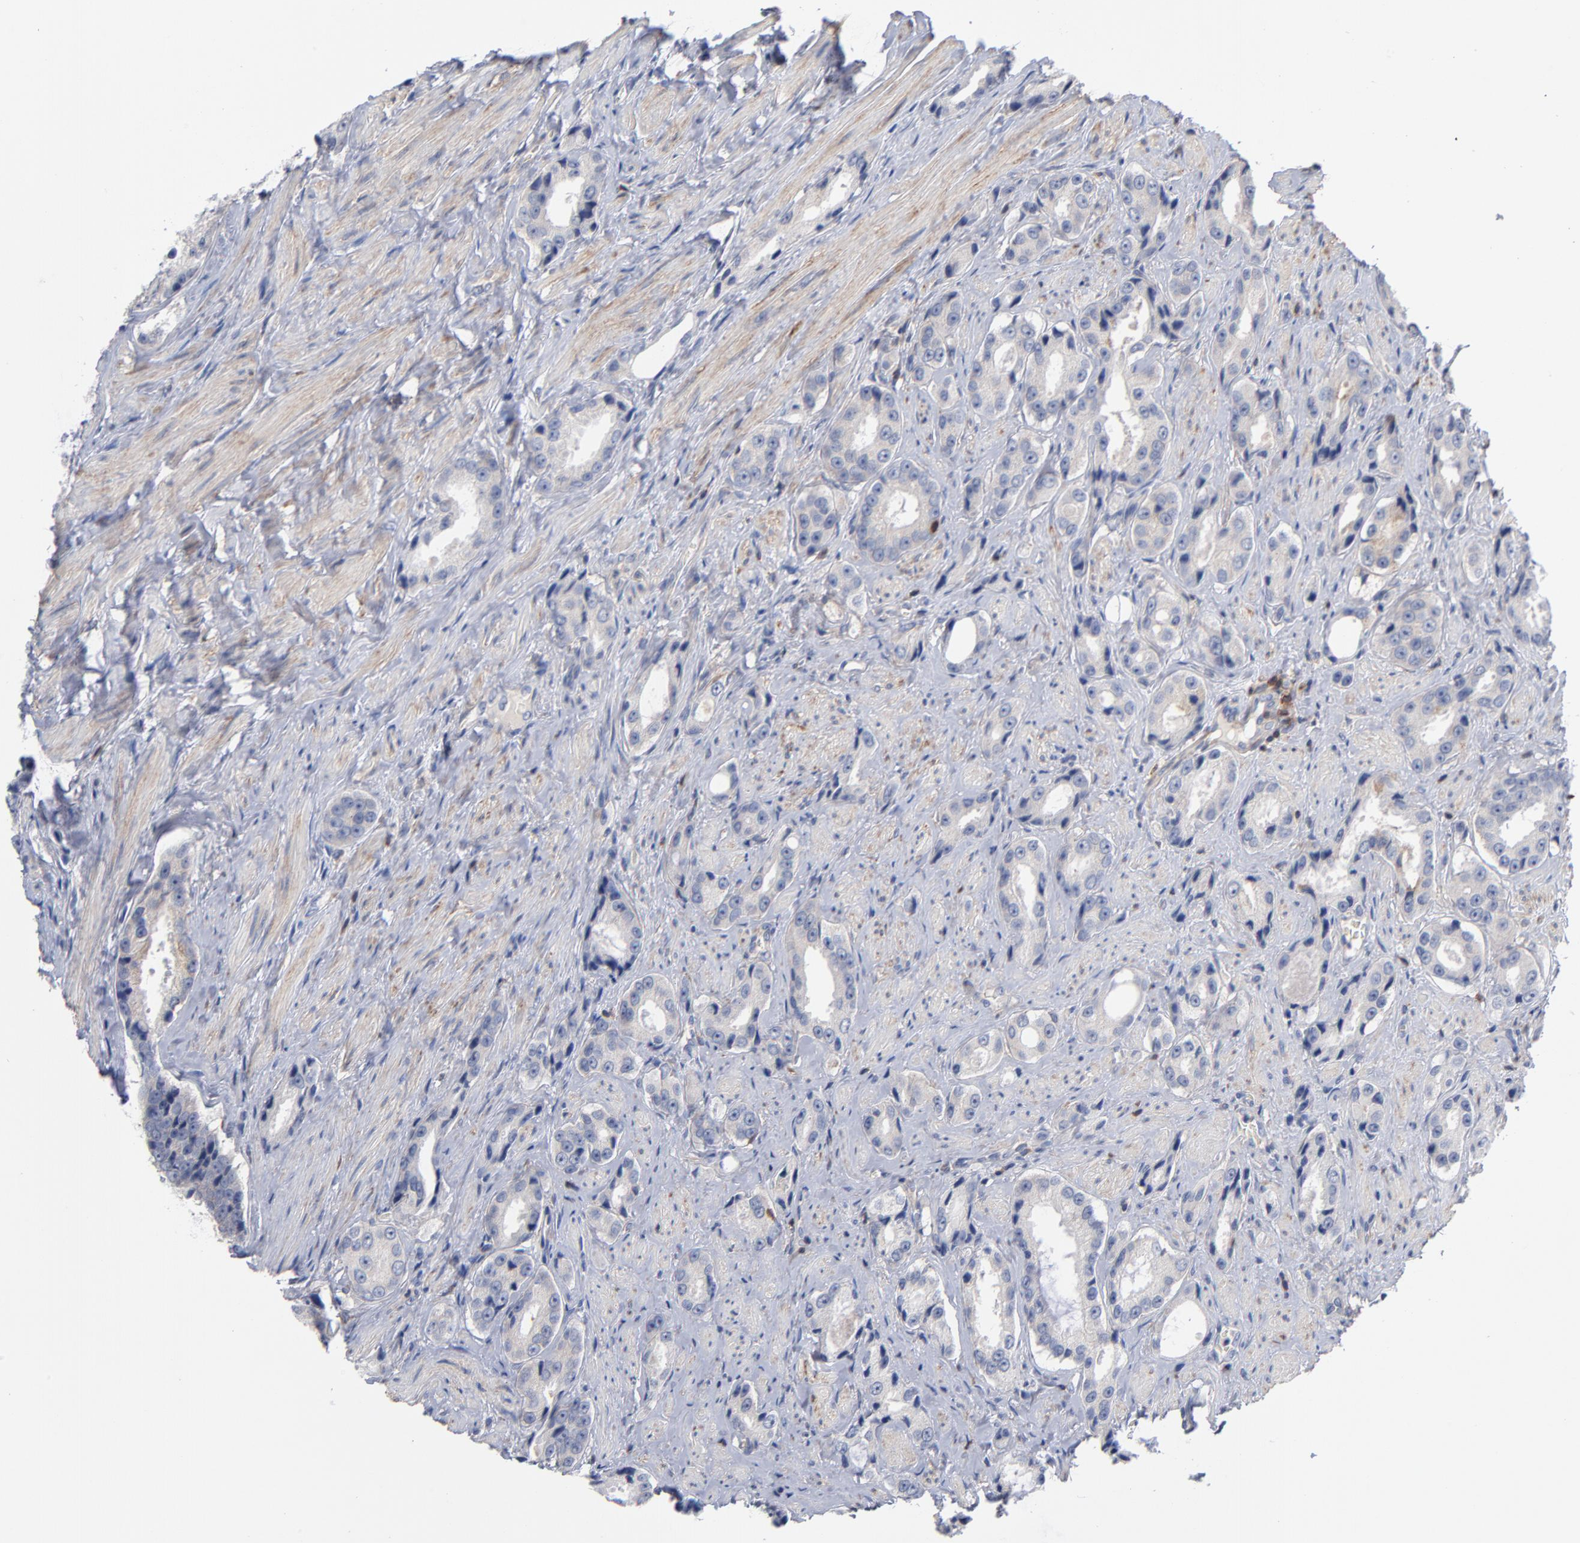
{"staining": {"intensity": "weak", "quantity": "25%-75%", "location": "cytoplasmic/membranous"}, "tissue": "prostate cancer", "cell_type": "Tumor cells", "image_type": "cancer", "snomed": [{"axis": "morphology", "description": "Adenocarcinoma, Medium grade"}, {"axis": "topography", "description": "Prostate"}], "caption": "Protein staining displays weak cytoplasmic/membranous positivity in approximately 25%-75% of tumor cells in prostate cancer. Nuclei are stained in blue.", "gene": "PDLIM2", "patient": {"sex": "male", "age": 60}}